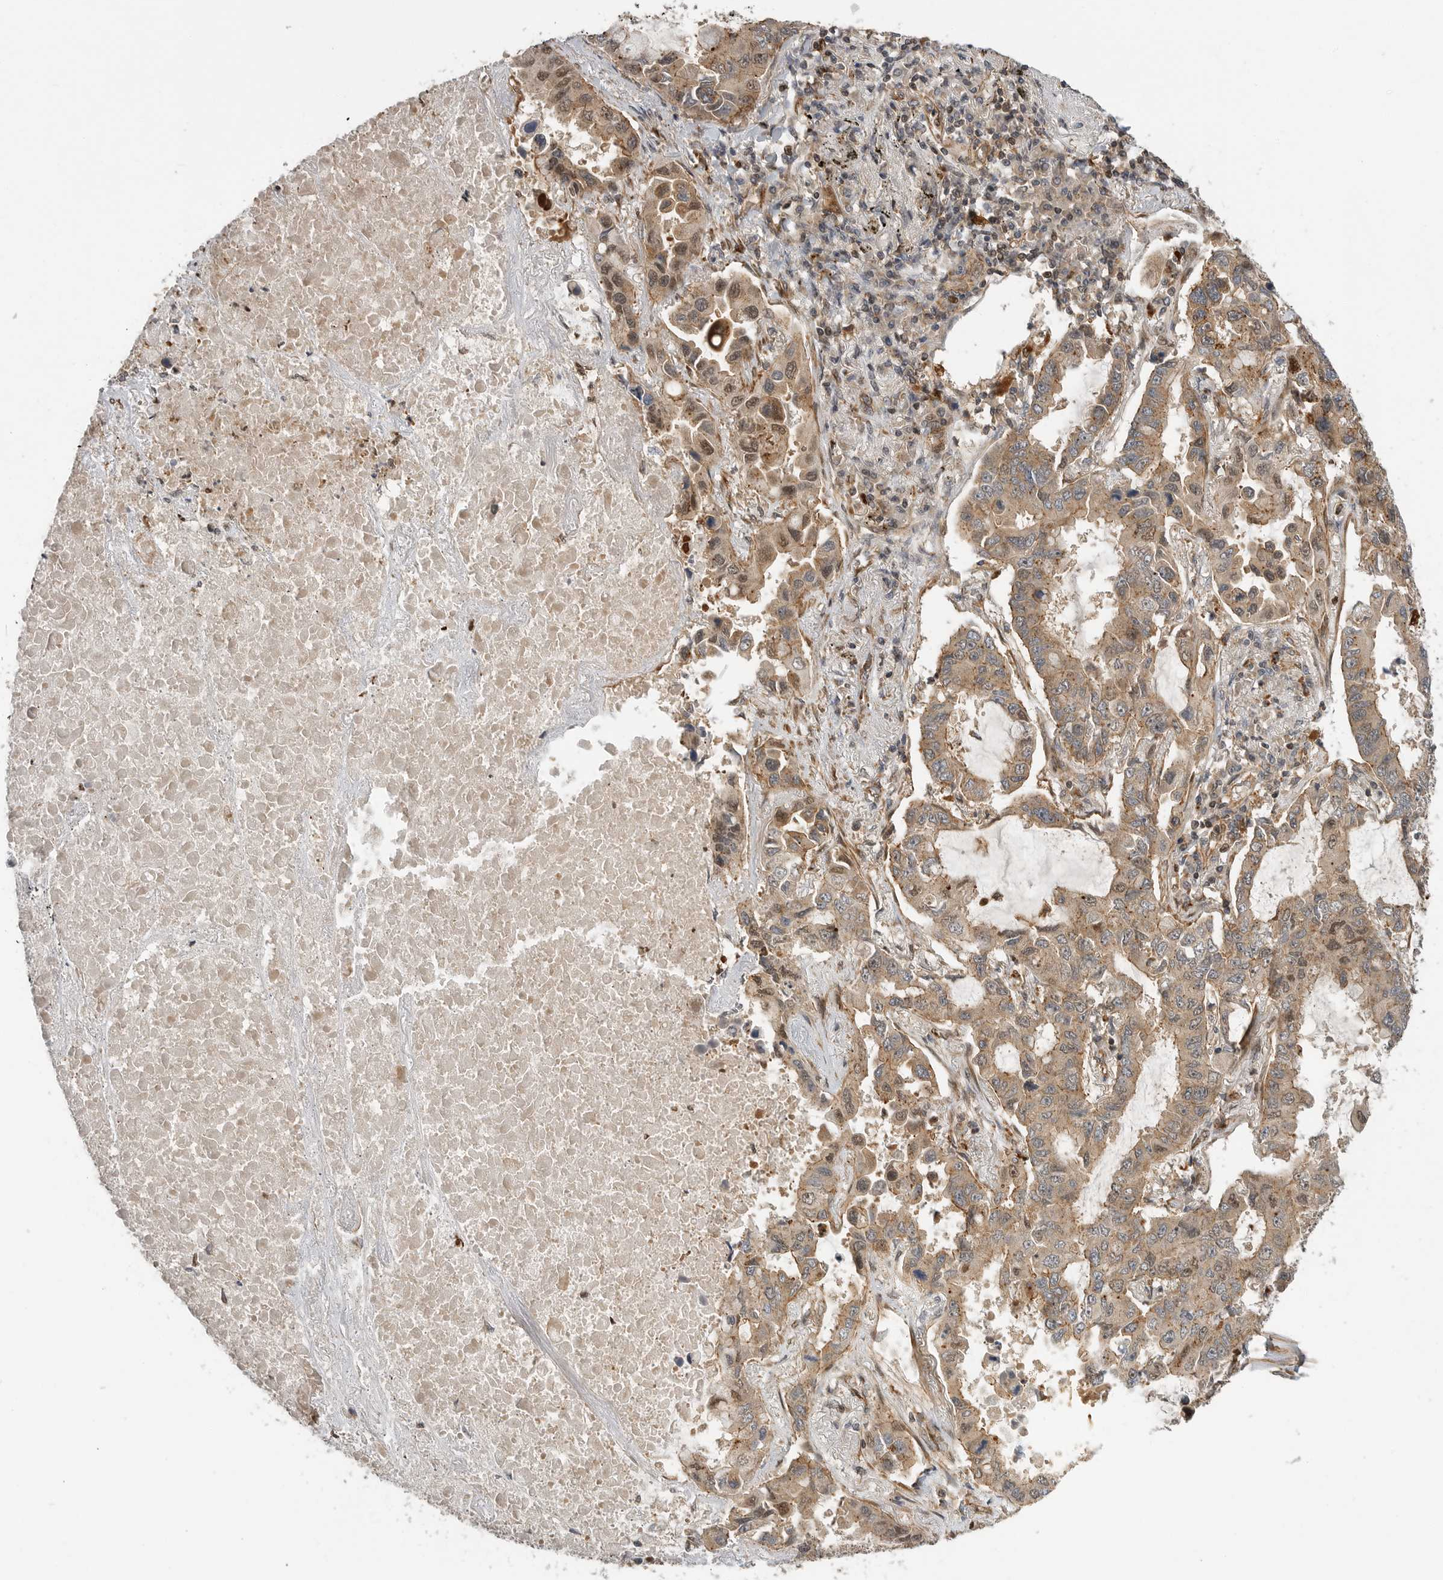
{"staining": {"intensity": "moderate", "quantity": ">75%", "location": "cytoplasmic/membranous,nuclear"}, "tissue": "lung cancer", "cell_type": "Tumor cells", "image_type": "cancer", "snomed": [{"axis": "morphology", "description": "Adenocarcinoma, NOS"}, {"axis": "topography", "description": "Lung"}], "caption": "Immunohistochemistry of human lung cancer (adenocarcinoma) shows medium levels of moderate cytoplasmic/membranous and nuclear expression in about >75% of tumor cells. The protein is stained brown, and the nuclei are stained in blue (DAB (3,3'-diaminobenzidine) IHC with brightfield microscopy, high magnification).", "gene": "STRAP", "patient": {"sex": "male", "age": 64}}